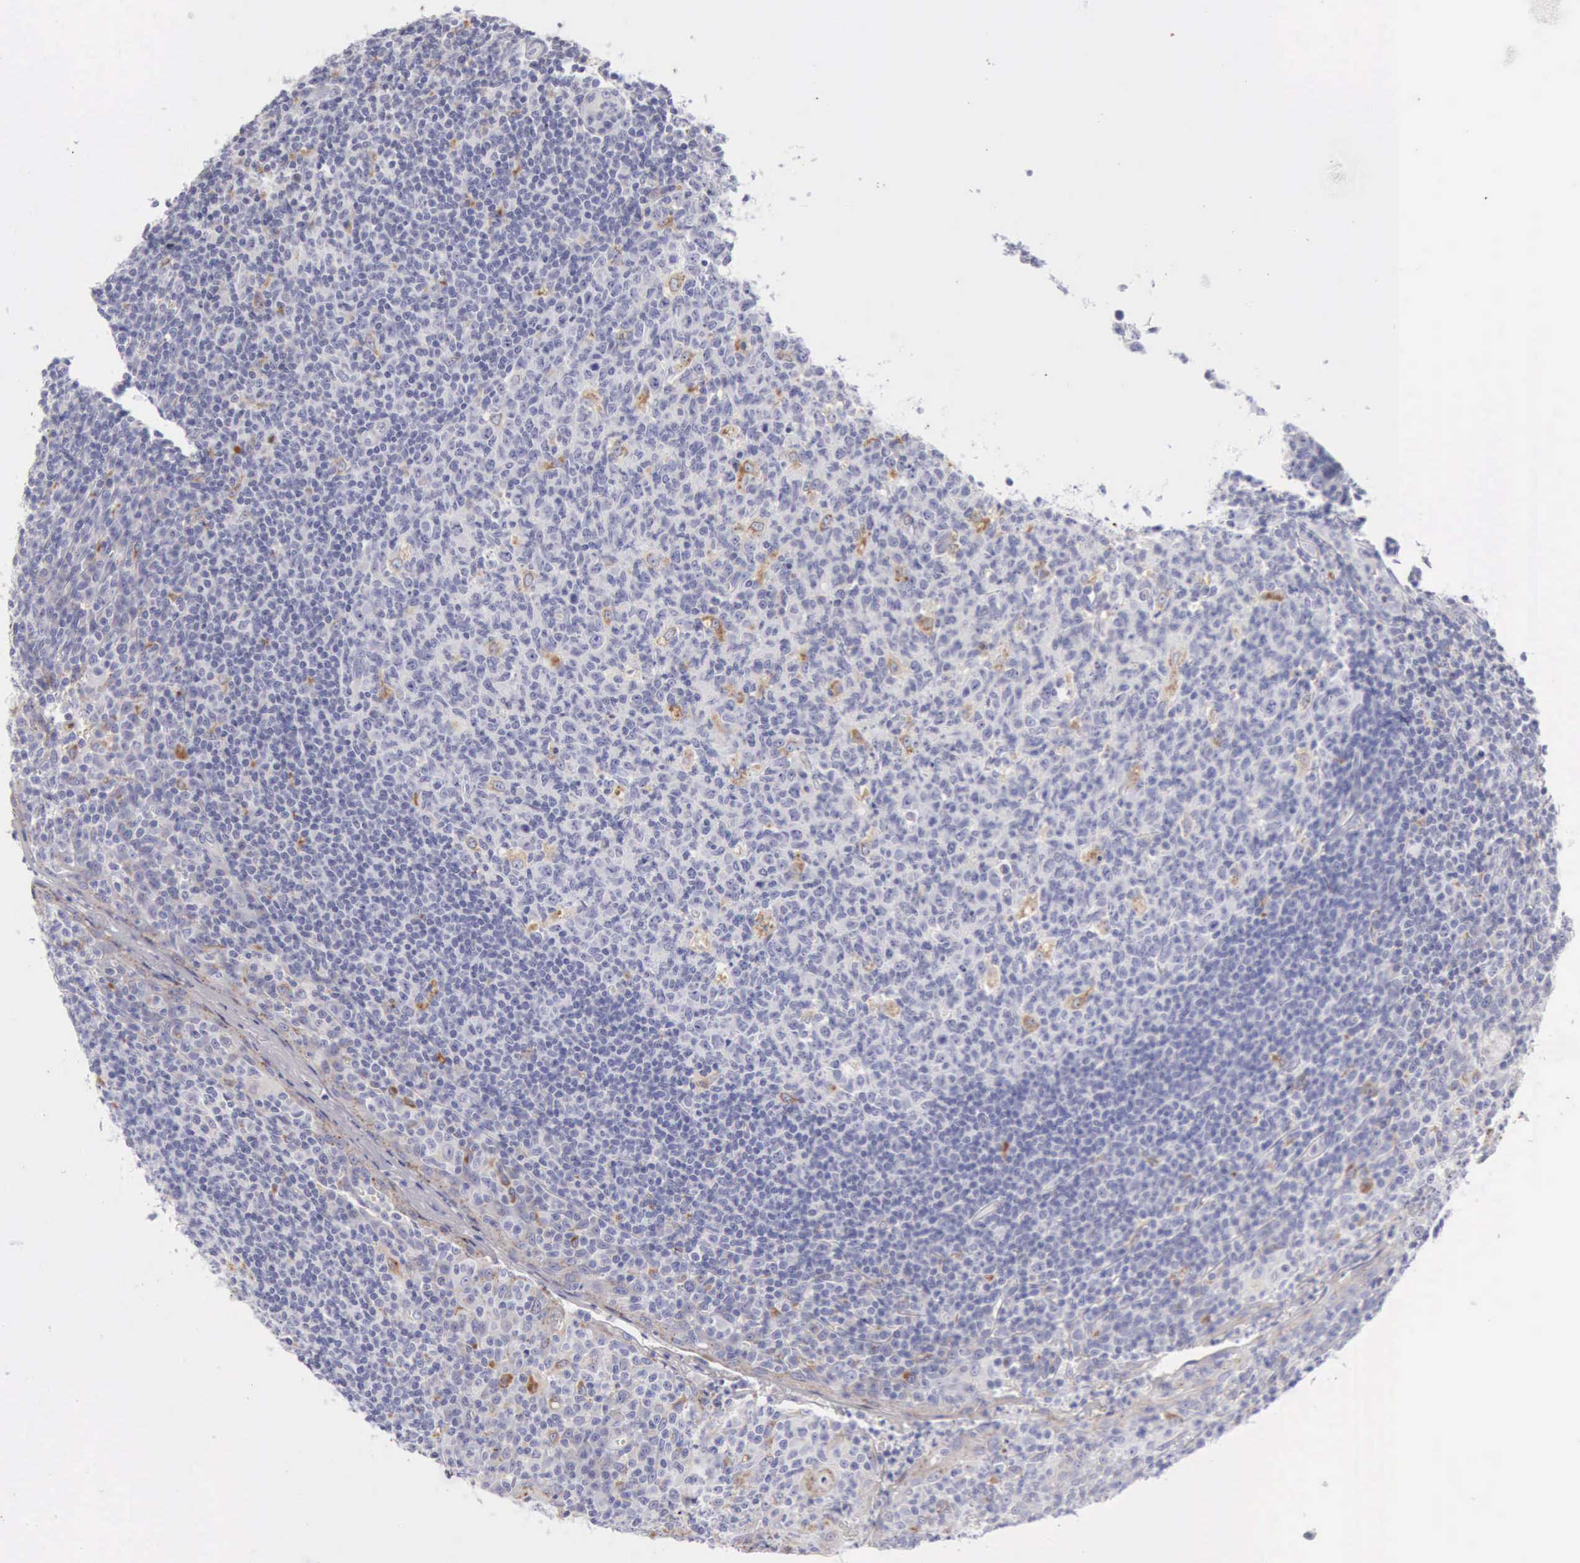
{"staining": {"intensity": "strong", "quantity": "<25%", "location": "cytoplasmic/membranous"}, "tissue": "tonsil", "cell_type": "Germinal center cells", "image_type": "normal", "snomed": [{"axis": "morphology", "description": "Normal tissue, NOS"}, {"axis": "topography", "description": "Tonsil"}], "caption": "About <25% of germinal center cells in benign human tonsil show strong cytoplasmic/membranous protein staining as visualized by brown immunohistochemical staining.", "gene": "CTSS", "patient": {"sex": "male", "age": 6}}